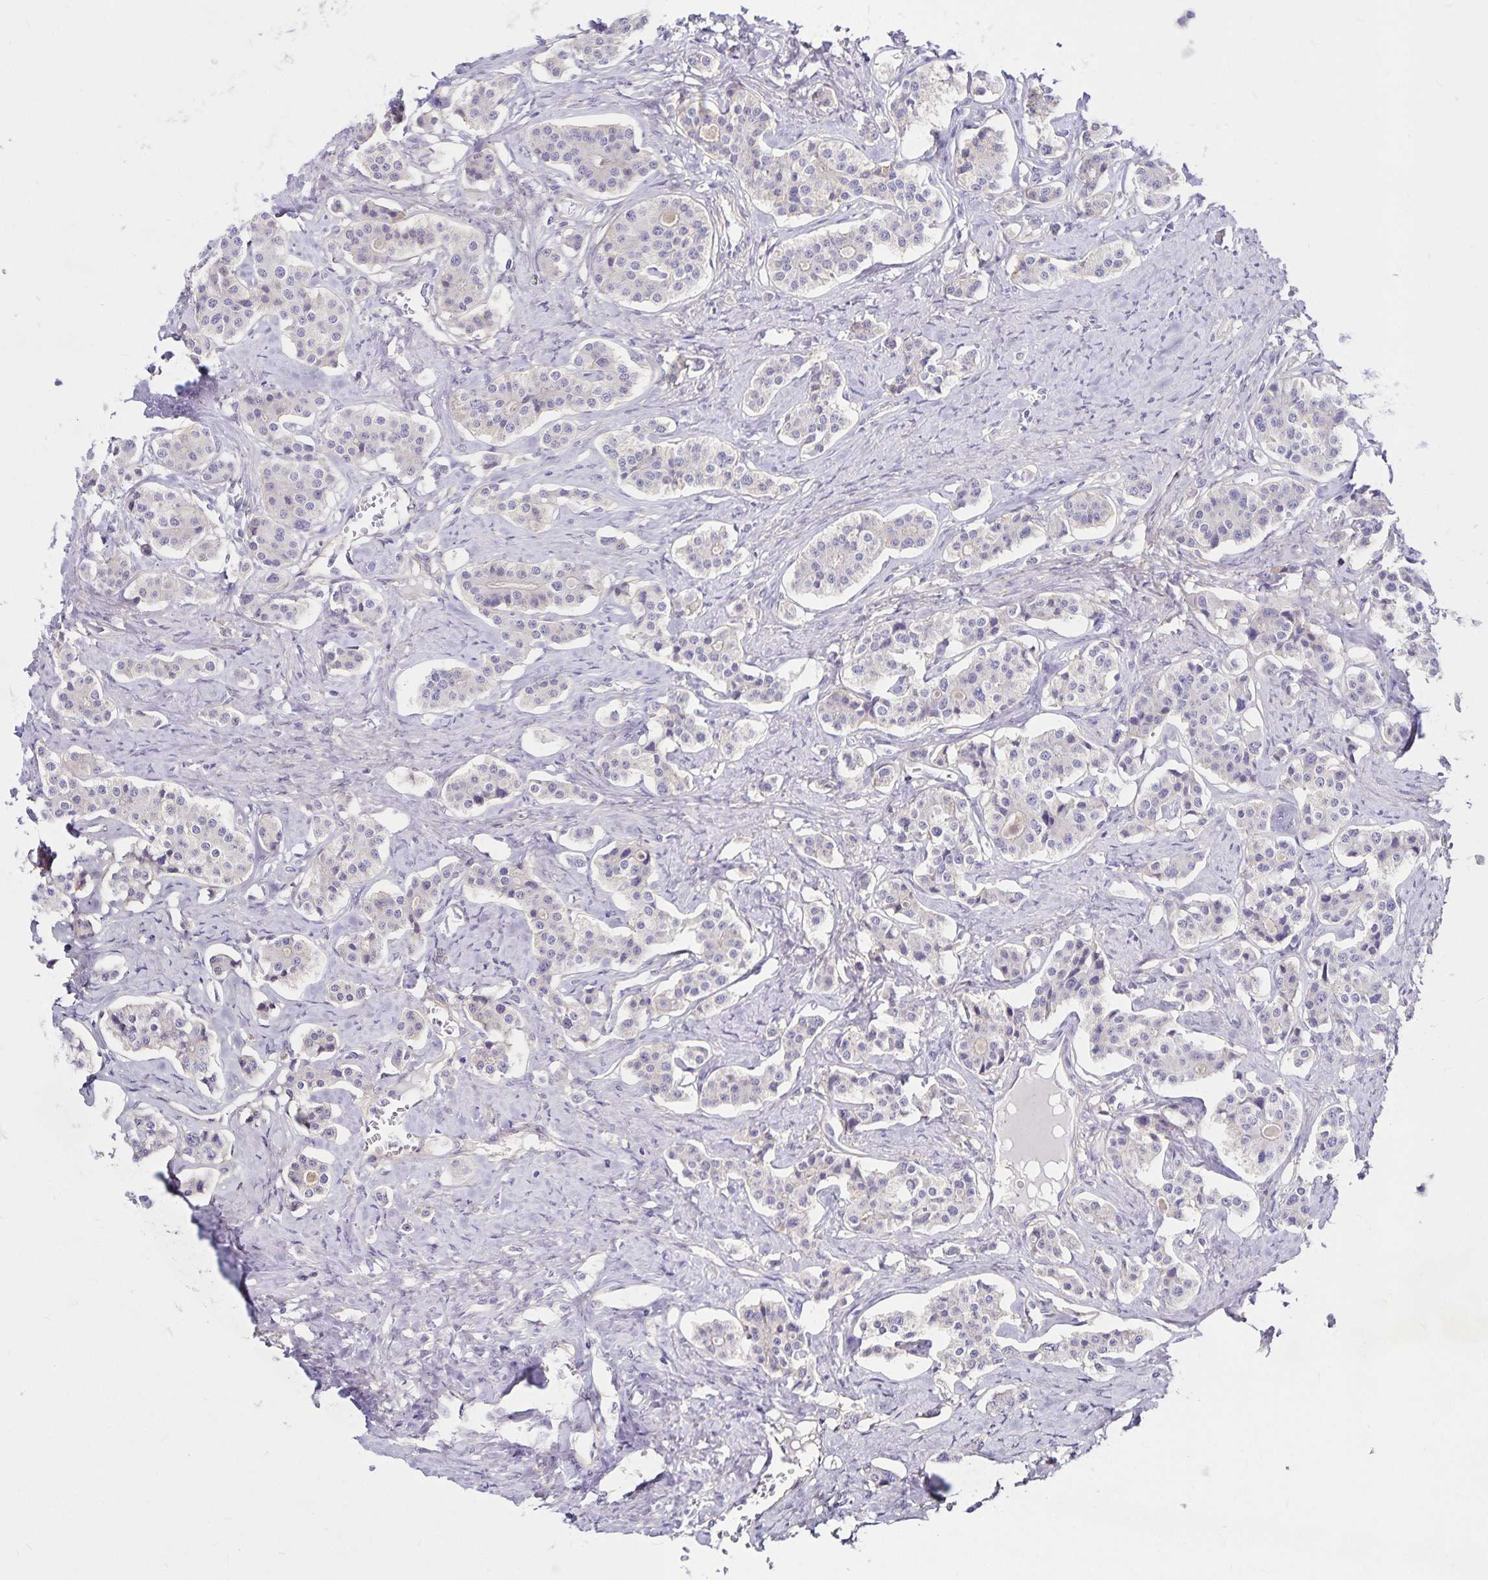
{"staining": {"intensity": "negative", "quantity": "none", "location": "none"}, "tissue": "carcinoid", "cell_type": "Tumor cells", "image_type": "cancer", "snomed": [{"axis": "morphology", "description": "Carcinoid, malignant, NOS"}, {"axis": "topography", "description": "Small intestine"}], "caption": "DAB immunohistochemical staining of human carcinoid reveals no significant staining in tumor cells. (Stains: DAB immunohistochemistry with hematoxylin counter stain, Microscopy: brightfield microscopy at high magnification).", "gene": "GNG12", "patient": {"sex": "male", "age": 63}}